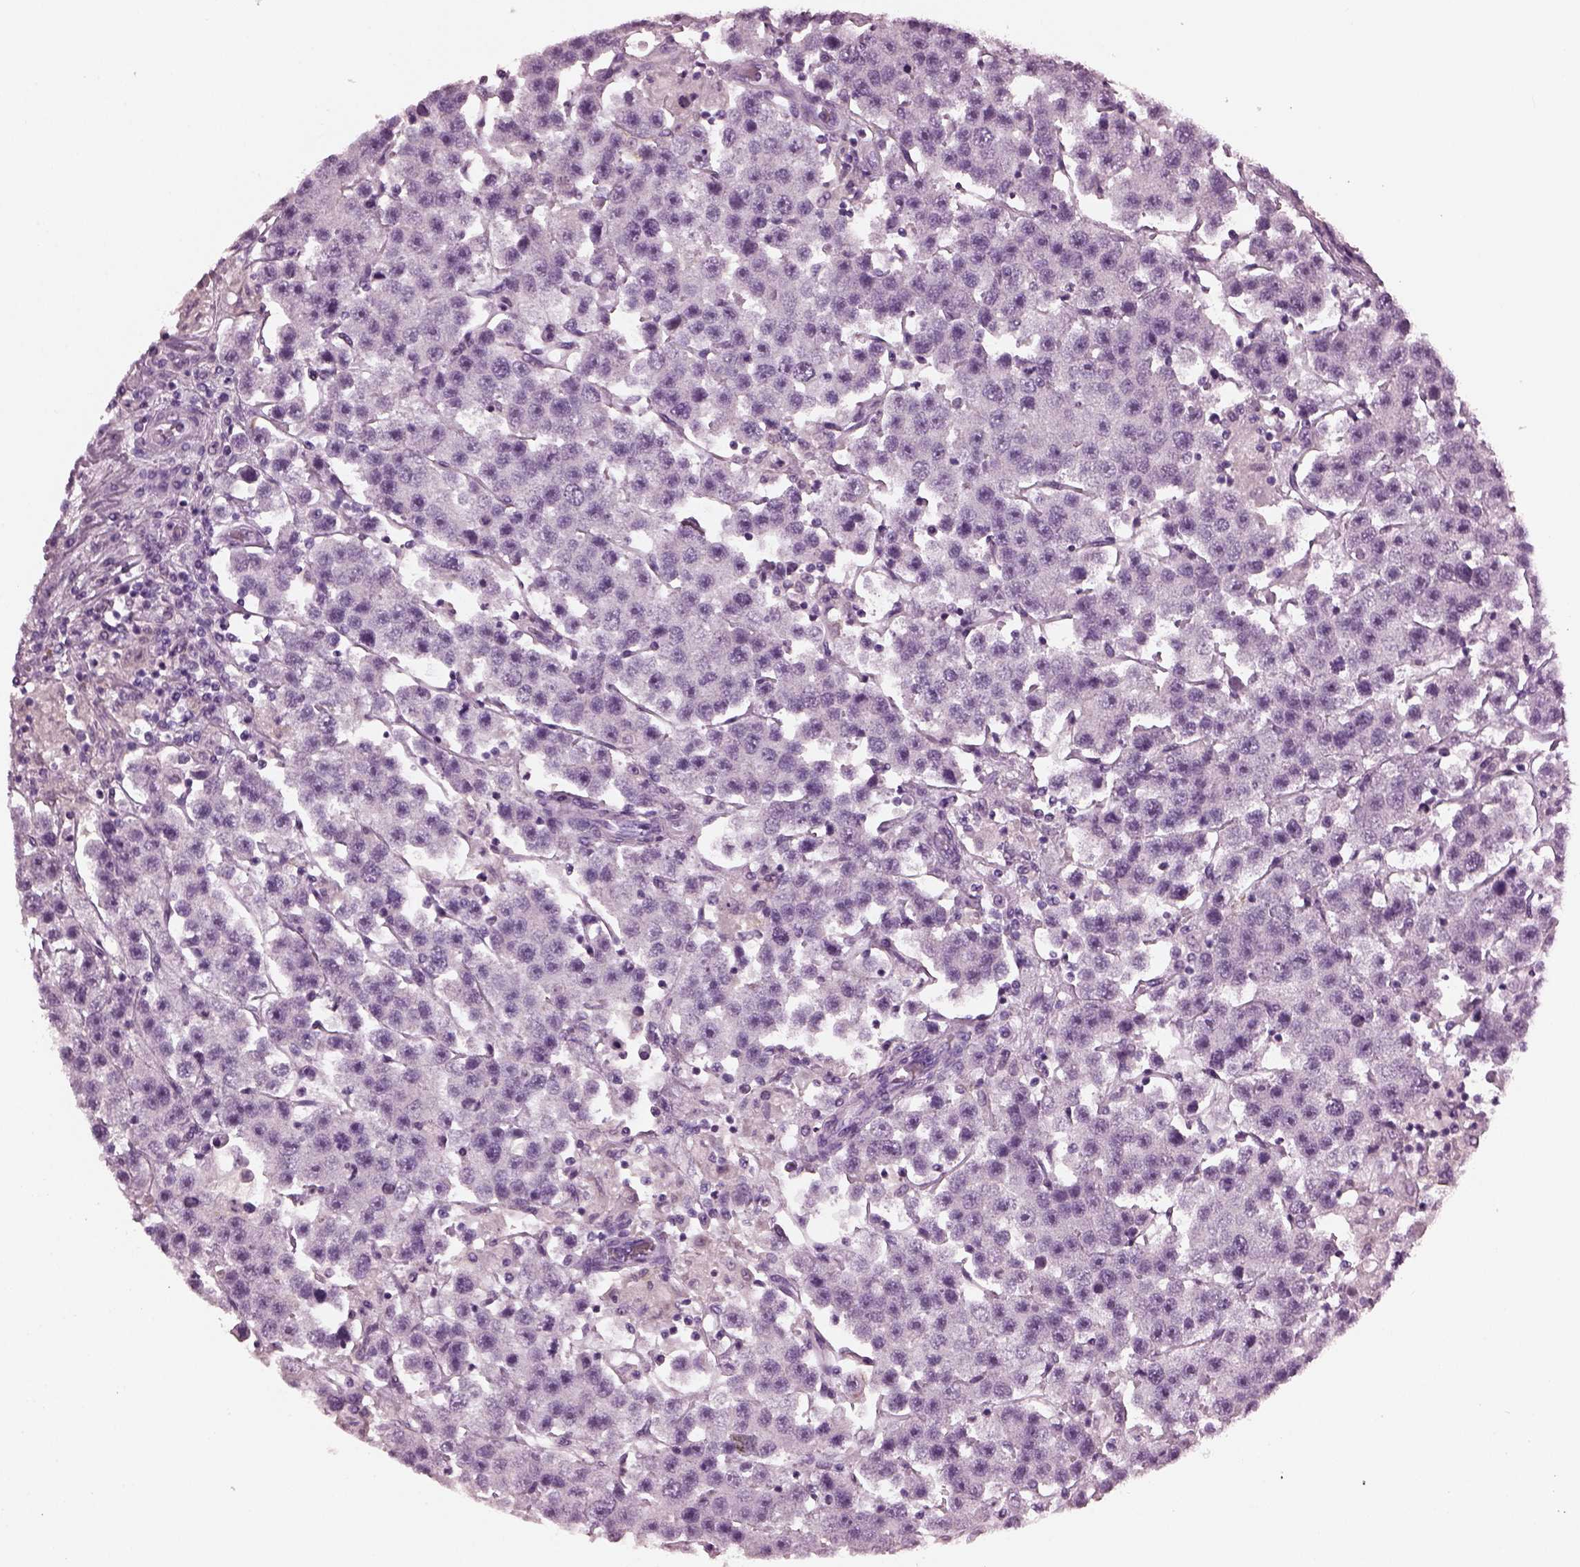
{"staining": {"intensity": "negative", "quantity": "none", "location": "none"}, "tissue": "testis cancer", "cell_type": "Tumor cells", "image_type": "cancer", "snomed": [{"axis": "morphology", "description": "Seminoma, NOS"}, {"axis": "topography", "description": "Testis"}], "caption": "The histopathology image reveals no significant positivity in tumor cells of testis cancer (seminoma).", "gene": "SHTN1", "patient": {"sex": "male", "age": 45}}